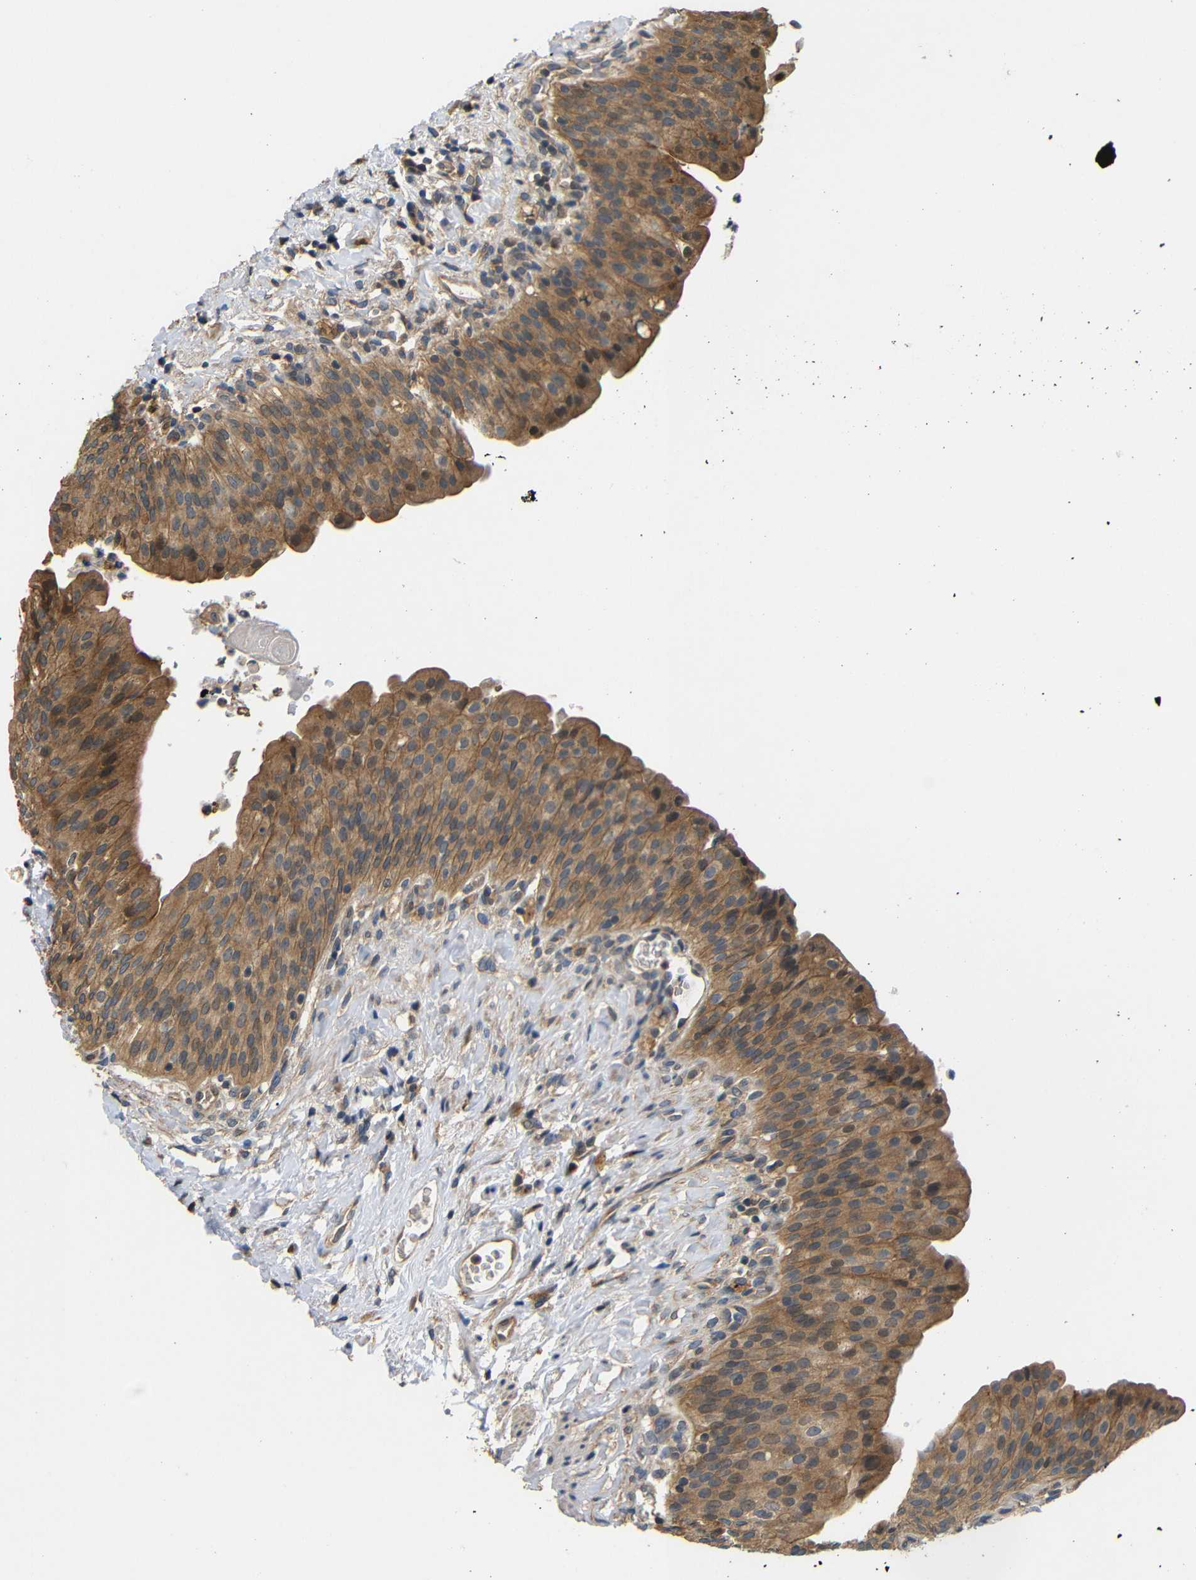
{"staining": {"intensity": "moderate", "quantity": ">75%", "location": "cytoplasmic/membranous"}, "tissue": "urinary bladder", "cell_type": "Urothelial cells", "image_type": "normal", "snomed": [{"axis": "morphology", "description": "Normal tissue, NOS"}, {"axis": "topography", "description": "Urinary bladder"}], "caption": "High-magnification brightfield microscopy of unremarkable urinary bladder stained with DAB (3,3'-diaminobenzidine) (brown) and counterstained with hematoxylin (blue). urothelial cells exhibit moderate cytoplasmic/membranous positivity is appreciated in about>75% of cells.", "gene": "DDR1", "patient": {"sex": "female", "age": 79}}